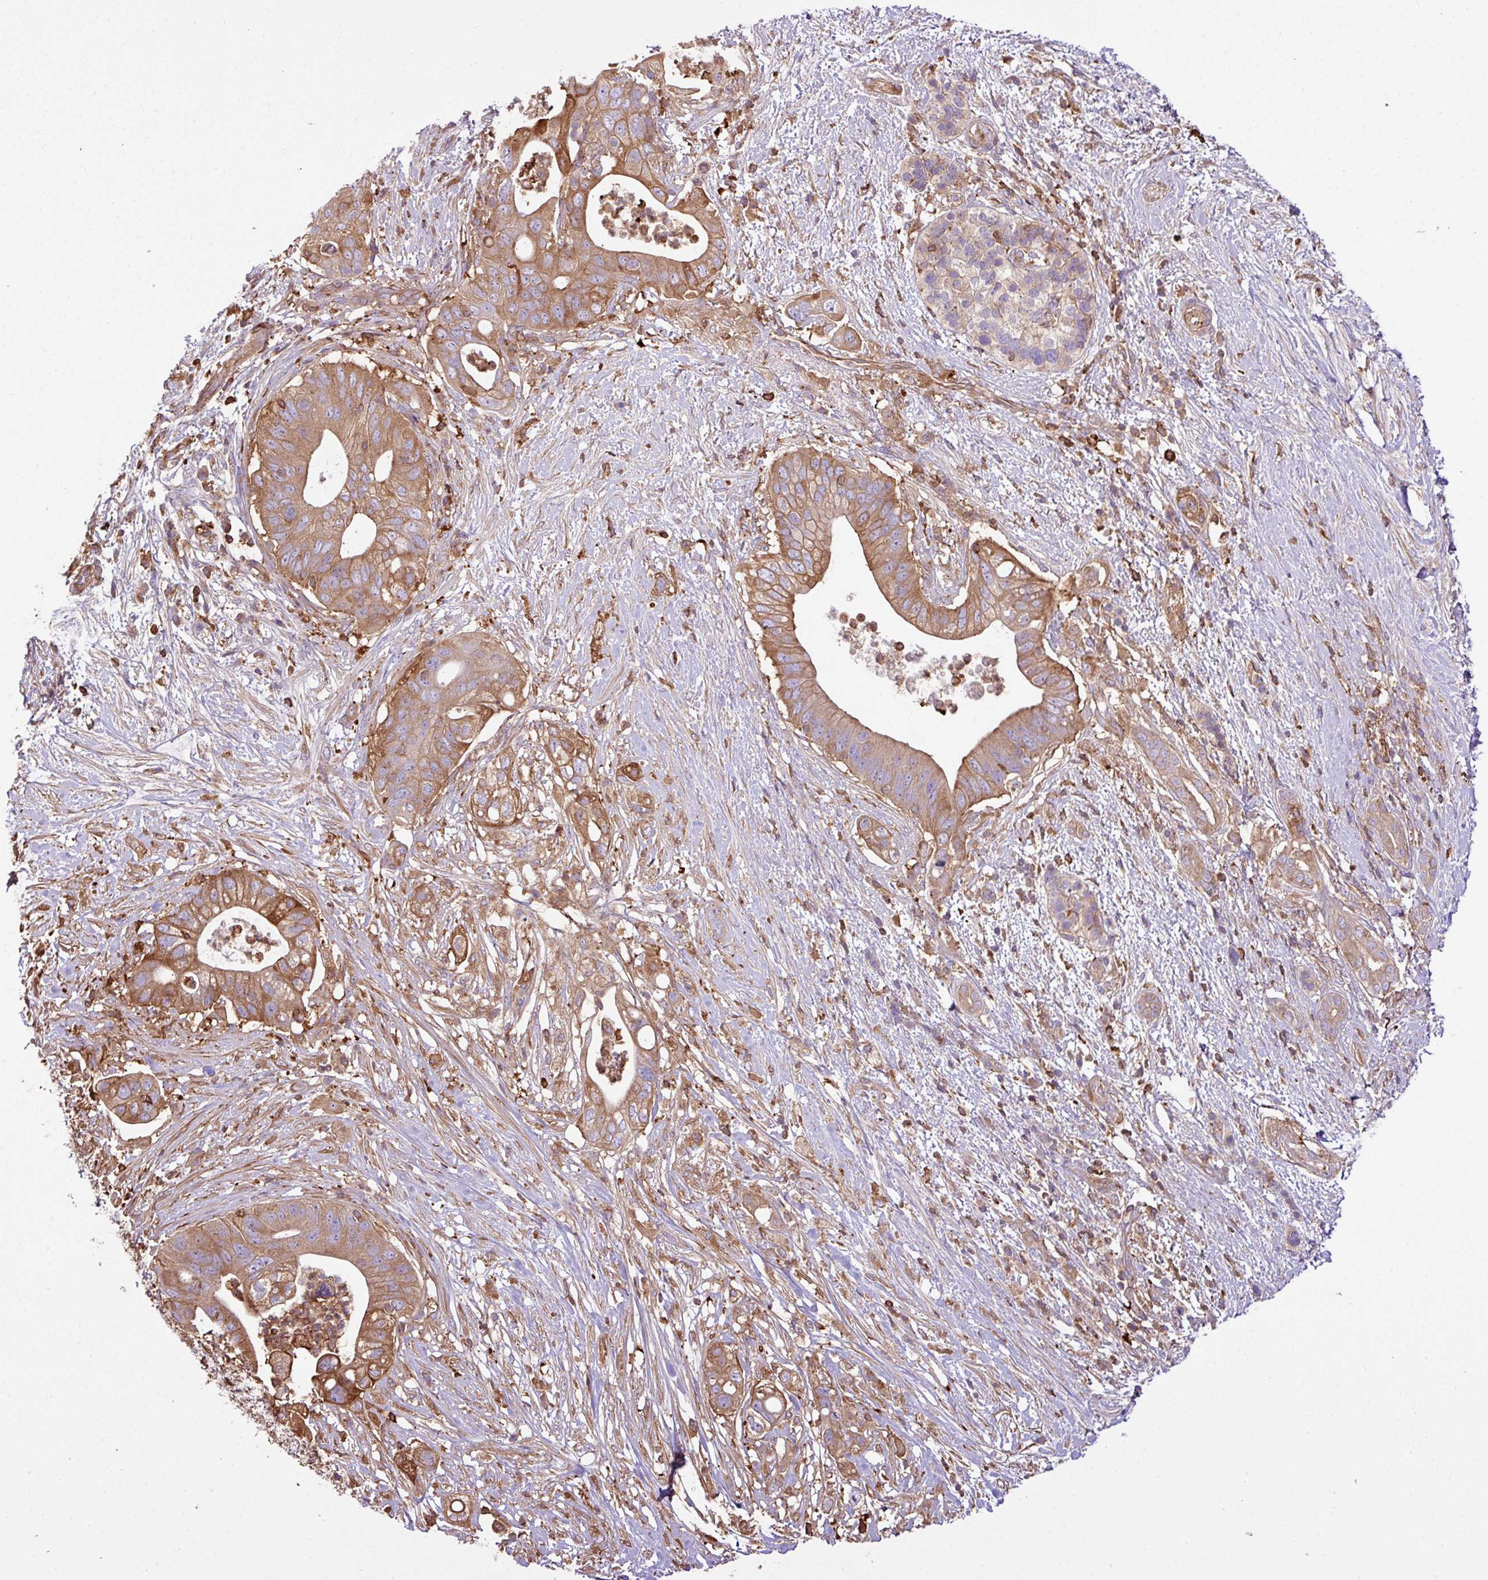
{"staining": {"intensity": "moderate", "quantity": ">75%", "location": "cytoplasmic/membranous"}, "tissue": "pancreatic cancer", "cell_type": "Tumor cells", "image_type": "cancer", "snomed": [{"axis": "morphology", "description": "Adenocarcinoma, NOS"}, {"axis": "topography", "description": "Pancreas"}], "caption": "Tumor cells exhibit moderate cytoplasmic/membranous positivity in about >75% of cells in pancreatic cancer (adenocarcinoma). The staining was performed using DAB (3,3'-diaminobenzidine), with brown indicating positive protein expression. Nuclei are stained blue with hematoxylin.", "gene": "PGAP6", "patient": {"sex": "female", "age": 72}}